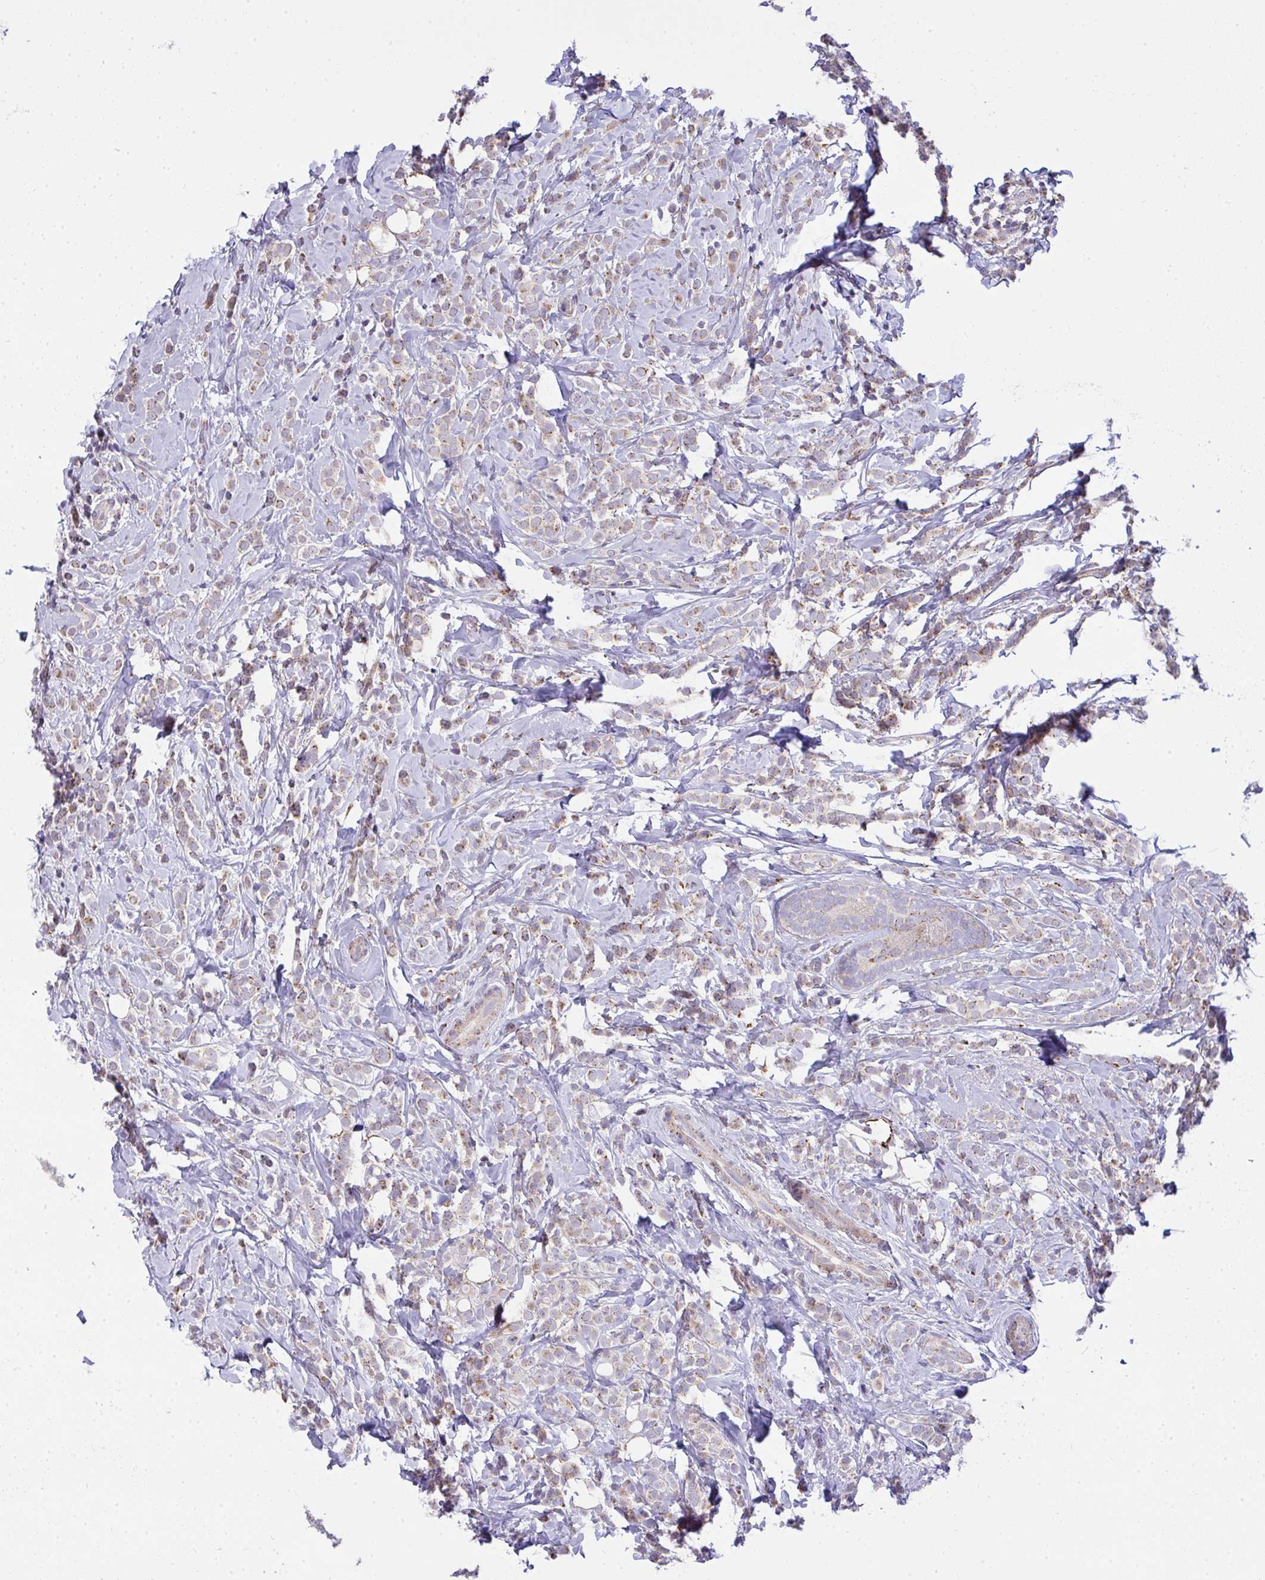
{"staining": {"intensity": "moderate", "quantity": ">75%", "location": "cytoplasmic/membranous"}, "tissue": "breast cancer", "cell_type": "Tumor cells", "image_type": "cancer", "snomed": [{"axis": "morphology", "description": "Lobular carcinoma"}, {"axis": "topography", "description": "Breast"}], "caption": "Approximately >75% of tumor cells in breast cancer reveal moderate cytoplasmic/membranous protein staining as visualized by brown immunohistochemical staining.", "gene": "SRRM4", "patient": {"sex": "female", "age": 49}}